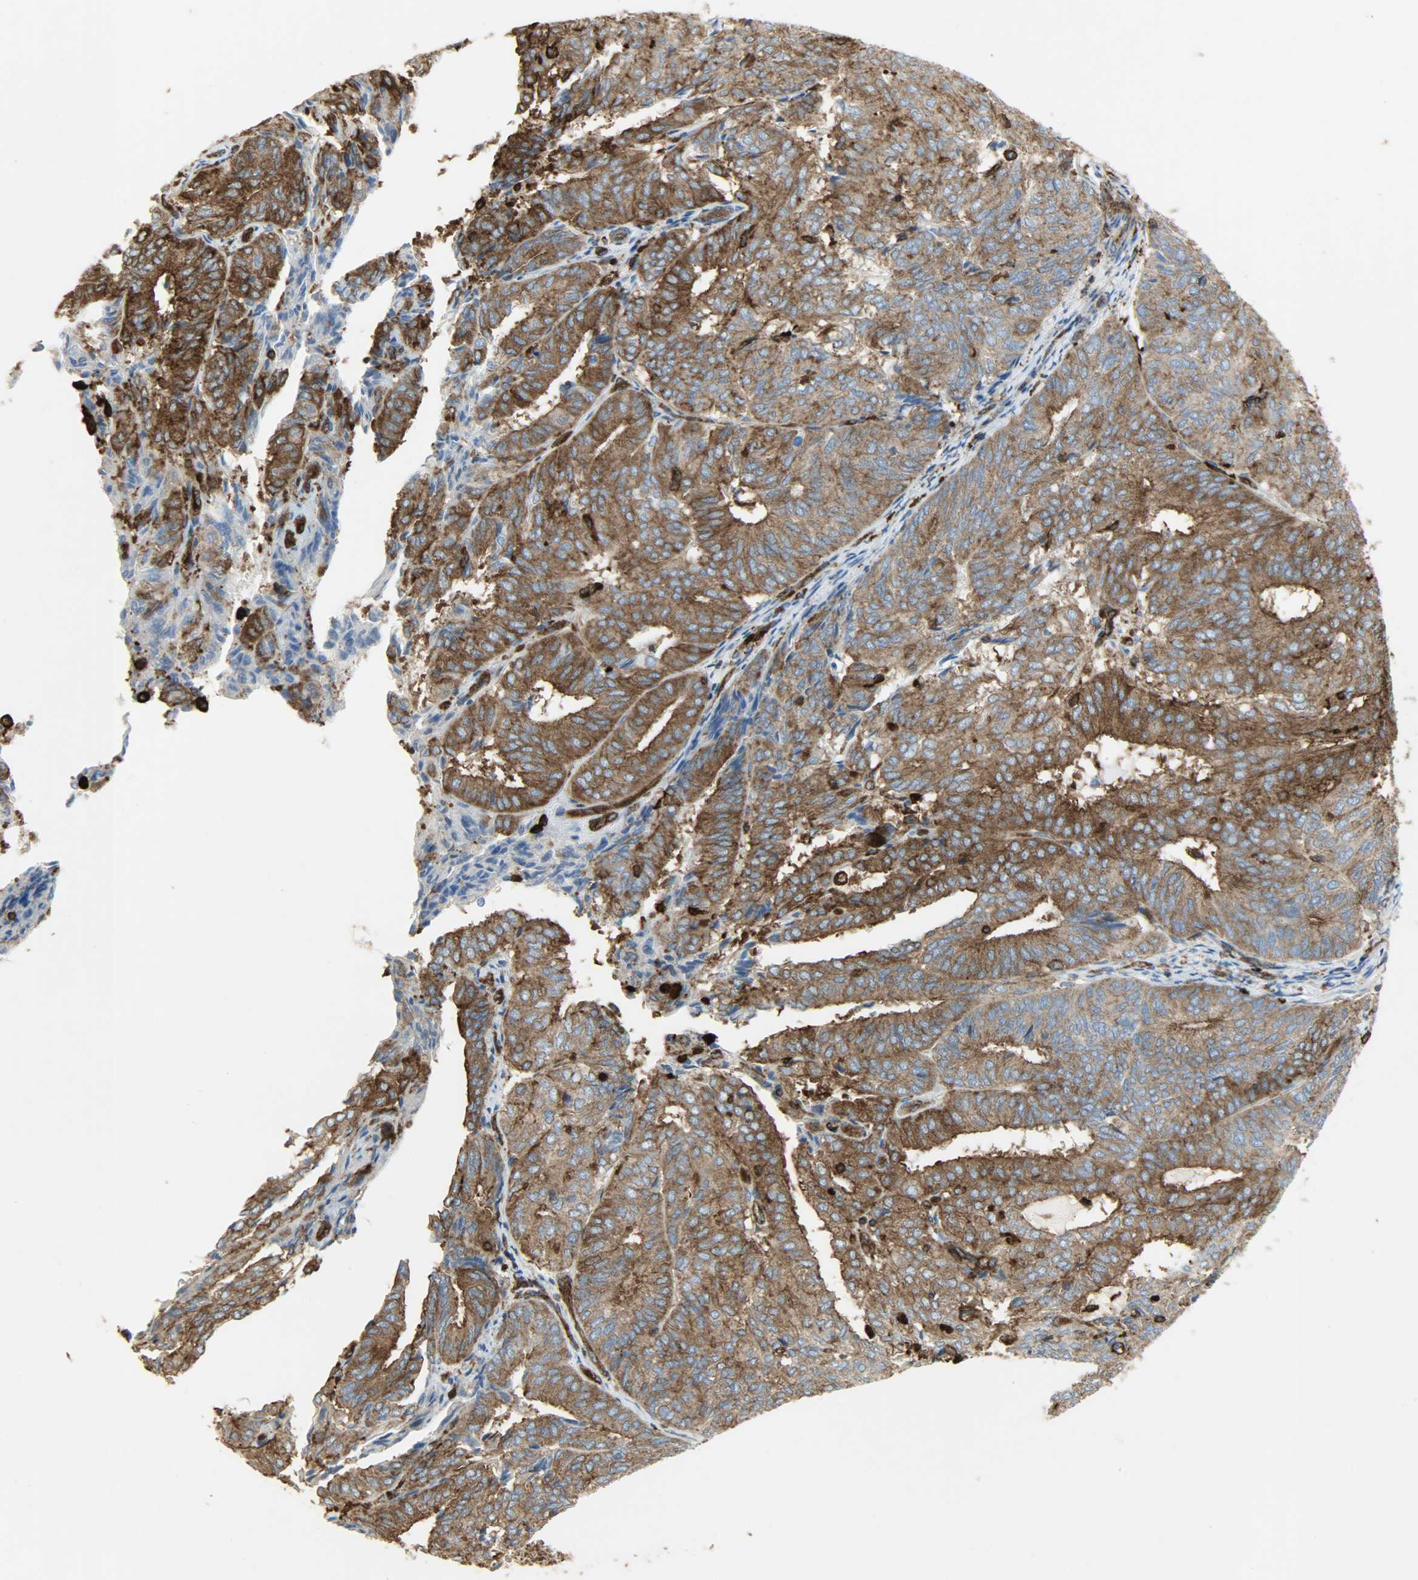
{"staining": {"intensity": "strong", "quantity": ">75%", "location": "cytoplasmic/membranous"}, "tissue": "endometrial cancer", "cell_type": "Tumor cells", "image_type": "cancer", "snomed": [{"axis": "morphology", "description": "Adenocarcinoma, NOS"}, {"axis": "topography", "description": "Uterus"}], "caption": "Protein expression analysis of endometrial cancer displays strong cytoplasmic/membranous positivity in approximately >75% of tumor cells. Nuclei are stained in blue.", "gene": "VASP", "patient": {"sex": "female", "age": 60}}